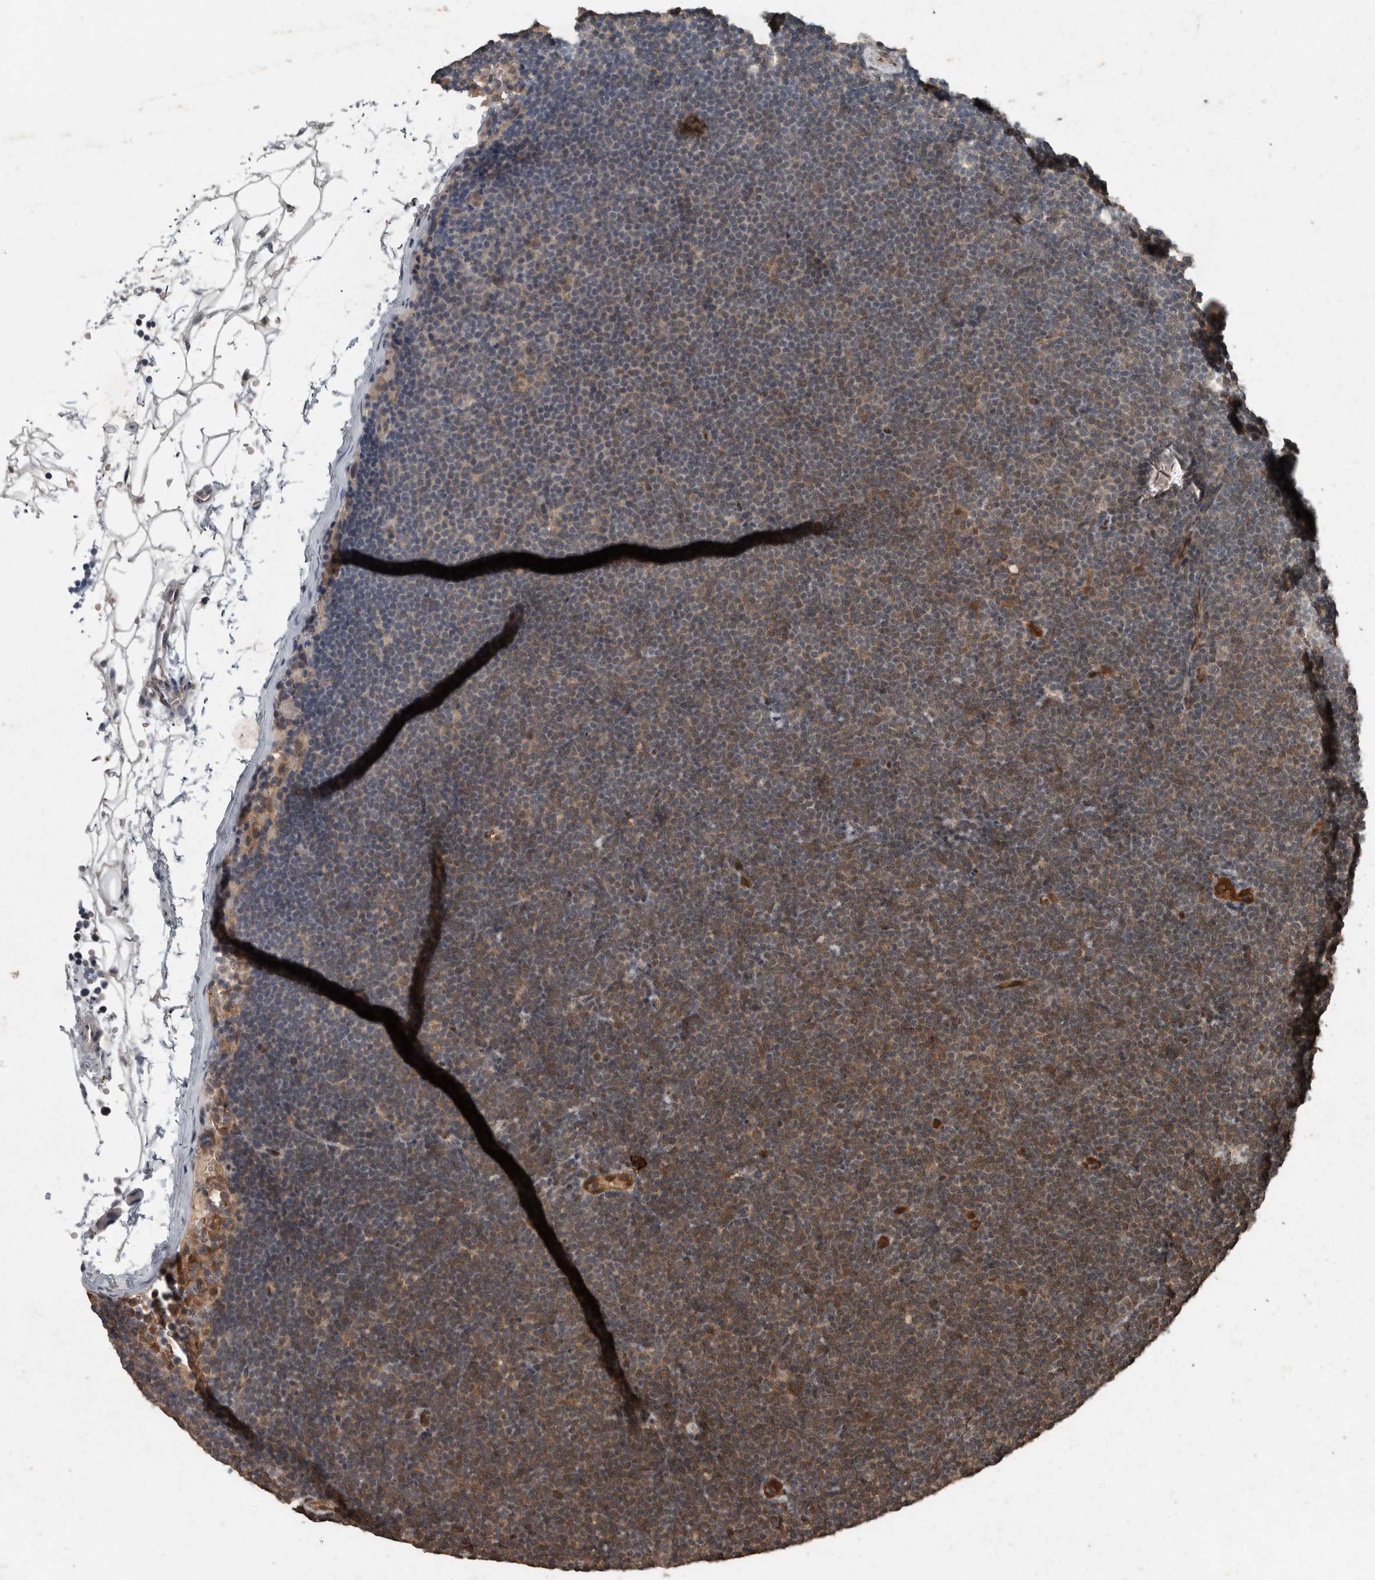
{"staining": {"intensity": "weak", "quantity": "25%-75%", "location": "cytoplasmic/membranous"}, "tissue": "lymphoma", "cell_type": "Tumor cells", "image_type": "cancer", "snomed": [{"axis": "morphology", "description": "Malignant lymphoma, non-Hodgkin's type, Low grade"}, {"axis": "topography", "description": "Lymph node"}], "caption": "Protein positivity by IHC demonstrates weak cytoplasmic/membranous positivity in about 25%-75% of tumor cells in lymphoma.", "gene": "MYO1E", "patient": {"sex": "female", "age": 53}}